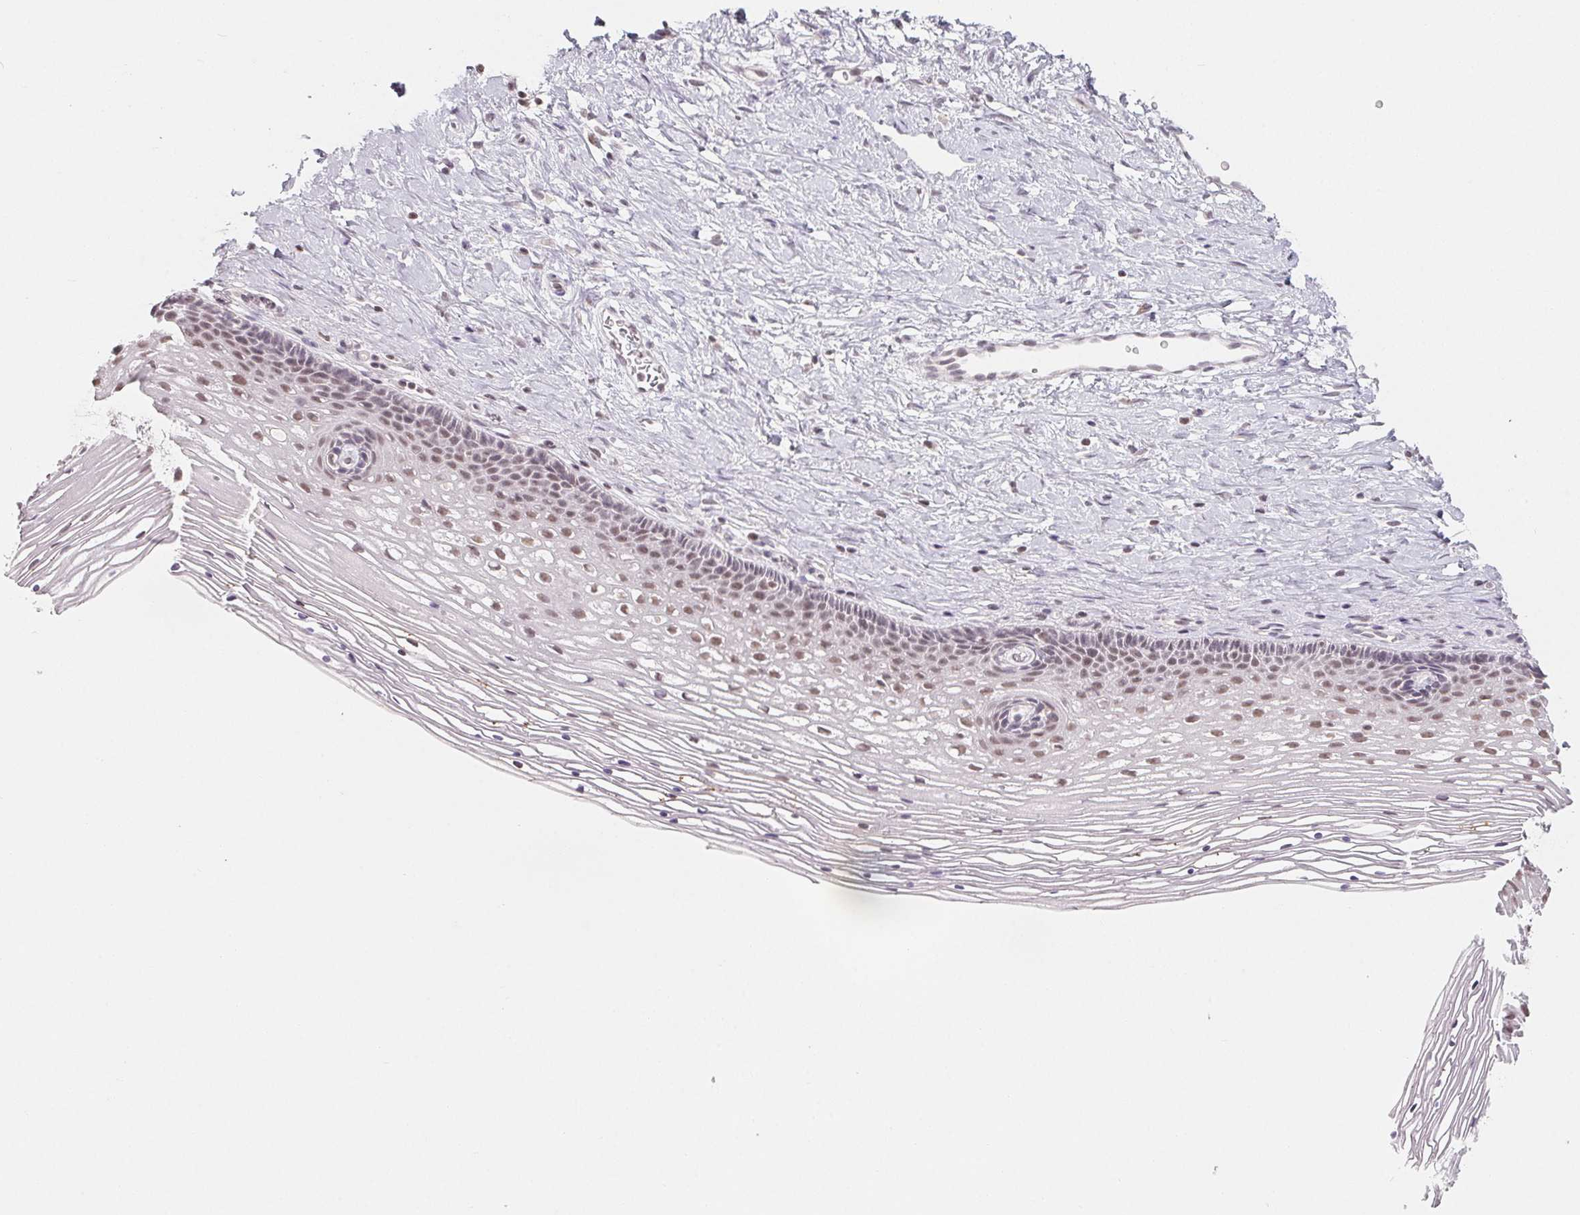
{"staining": {"intensity": "negative", "quantity": "none", "location": "none"}, "tissue": "cervix", "cell_type": "Glandular cells", "image_type": "normal", "snomed": [{"axis": "morphology", "description": "Normal tissue, NOS"}, {"axis": "topography", "description": "Cervix"}], "caption": "An IHC photomicrograph of normal cervix is shown. There is no staining in glandular cells of cervix. (DAB (3,3'-diaminobenzidine) IHC, high magnification).", "gene": "NXF3", "patient": {"sex": "female", "age": 34}}